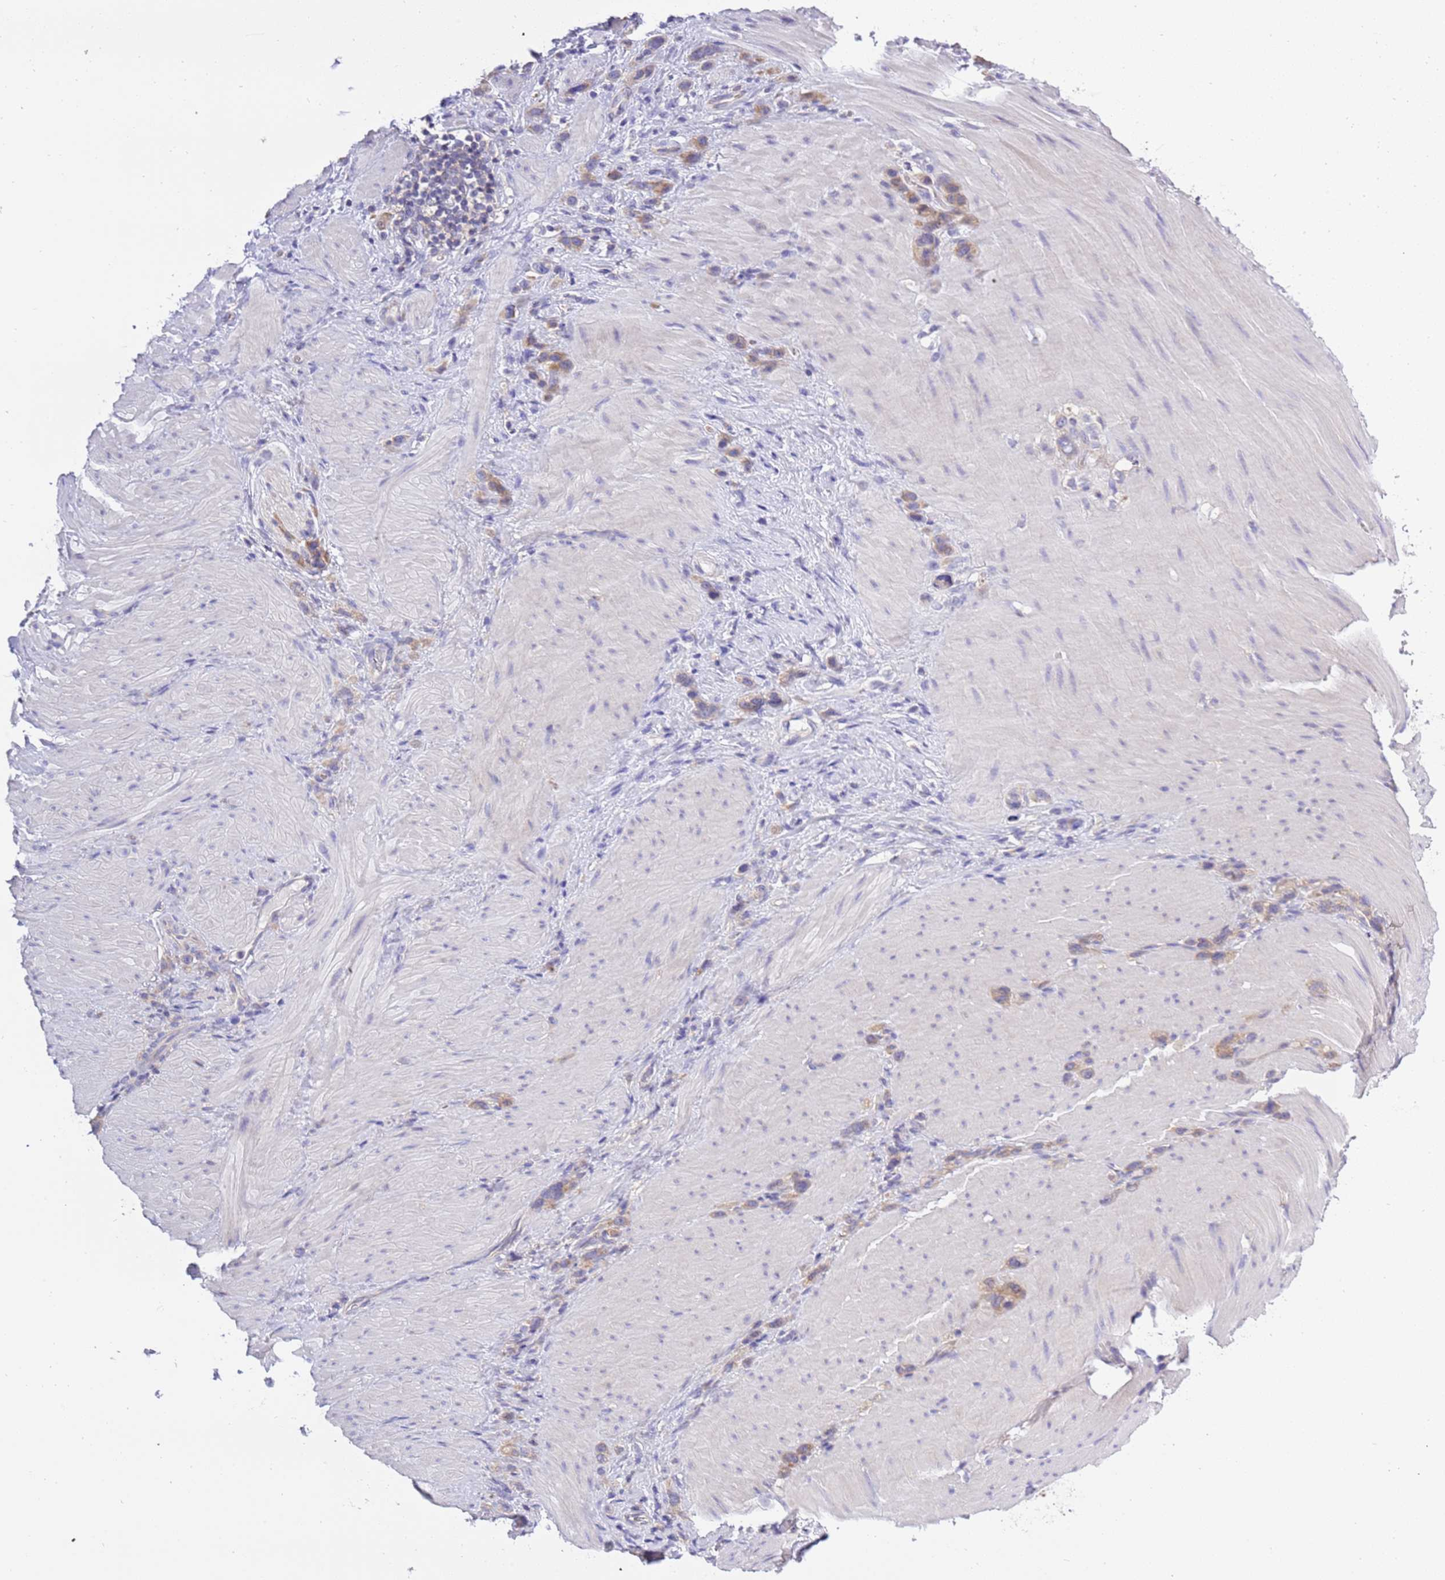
{"staining": {"intensity": "weak", "quantity": ">75%", "location": "cytoplasmic/membranous"}, "tissue": "stomach cancer", "cell_type": "Tumor cells", "image_type": "cancer", "snomed": [{"axis": "morphology", "description": "Adenocarcinoma, NOS"}, {"axis": "topography", "description": "Stomach"}], "caption": "An image of stomach cancer (adenocarcinoma) stained for a protein shows weak cytoplasmic/membranous brown staining in tumor cells.", "gene": "STIP1", "patient": {"sex": "female", "age": 65}}